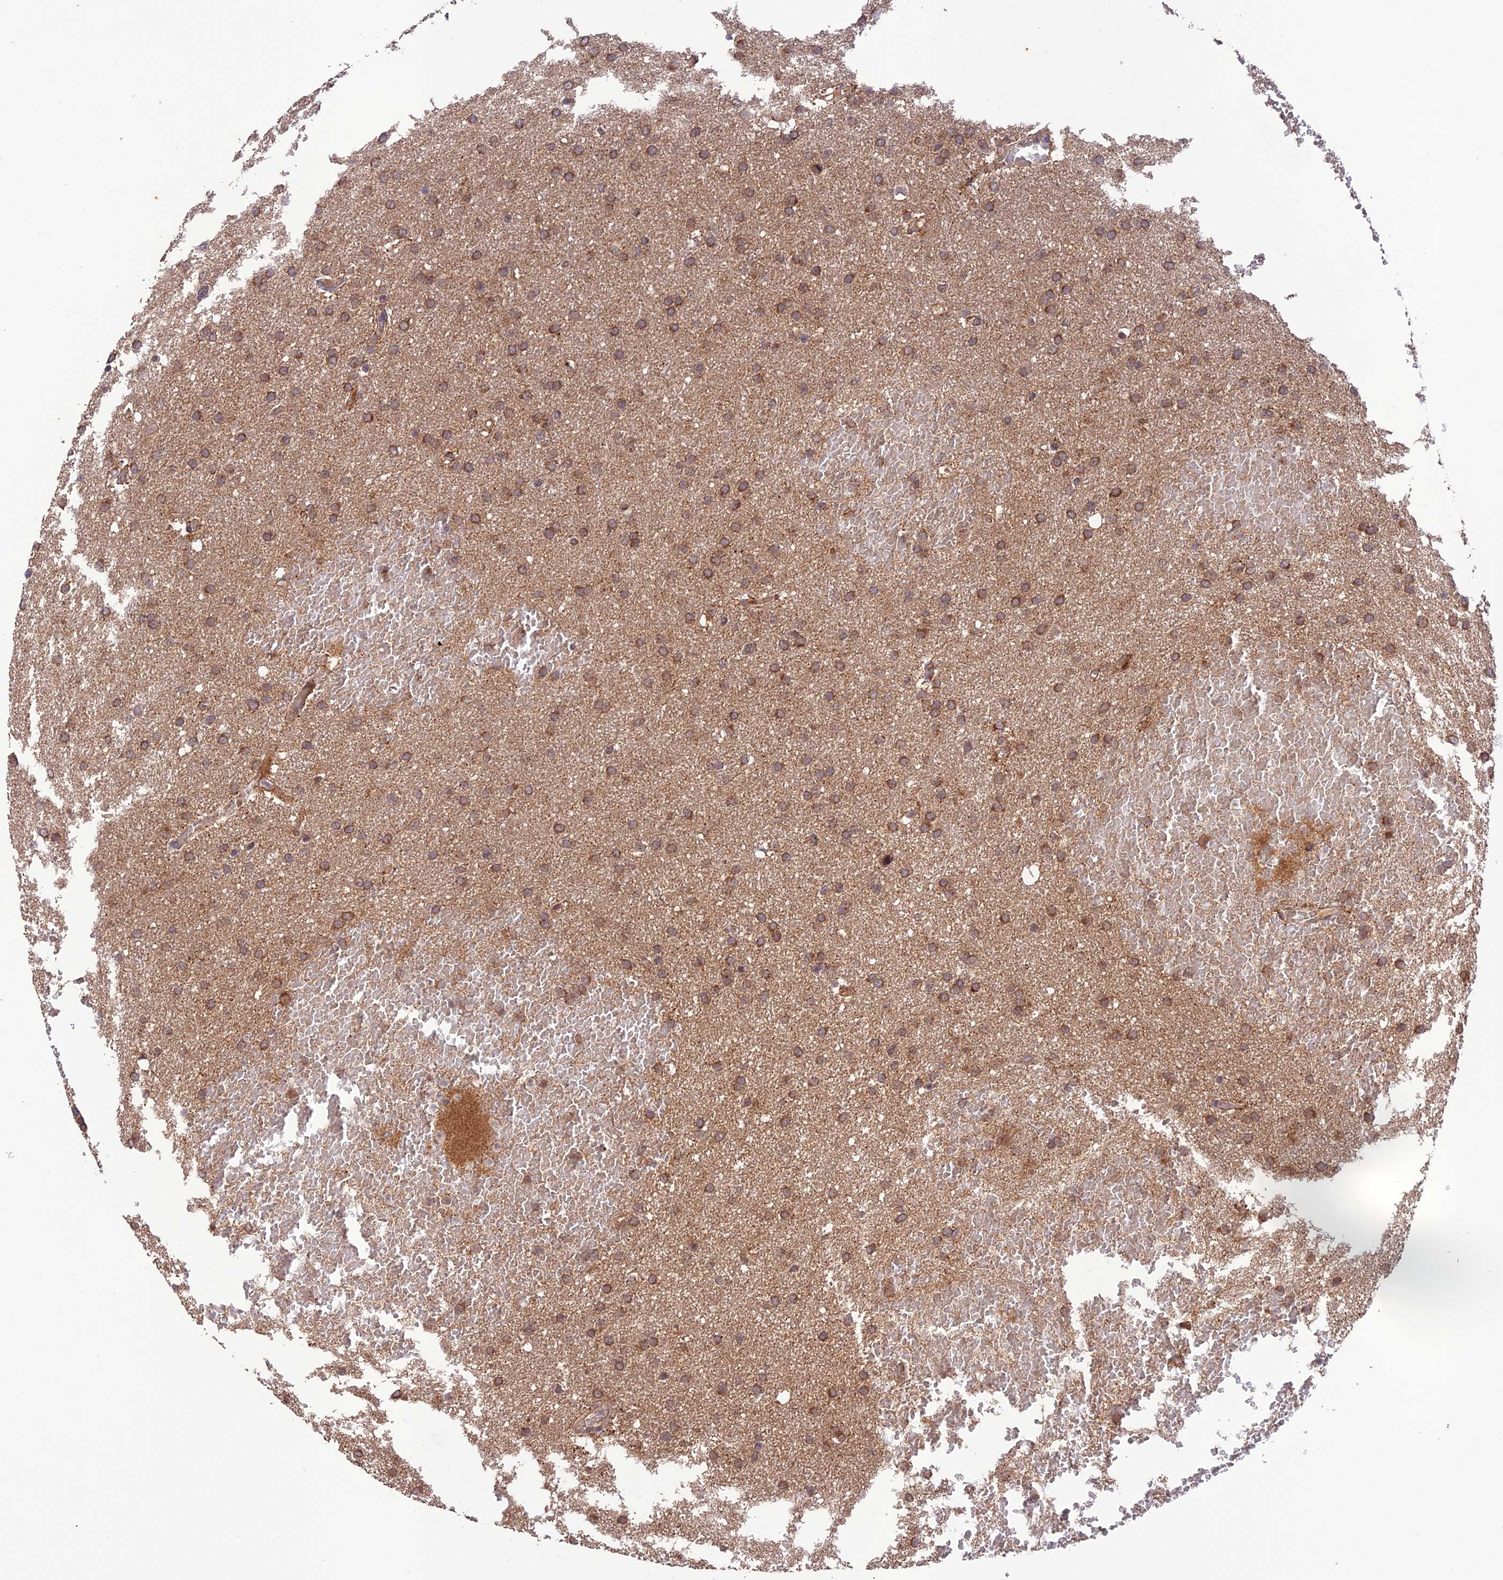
{"staining": {"intensity": "moderate", "quantity": ">75%", "location": "cytoplasmic/membranous"}, "tissue": "glioma", "cell_type": "Tumor cells", "image_type": "cancer", "snomed": [{"axis": "morphology", "description": "Glioma, malignant, High grade"}, {"axis": "topography", "description": "Cerebral cortex"}], "caption": "Moderate cytoplasmic/membranous expression for a protein is seen in about >75% of tumor cells of glioma using immunohistochemistry.", "gene": "REV1", "patient": {"sex": "female", "age": 36}}